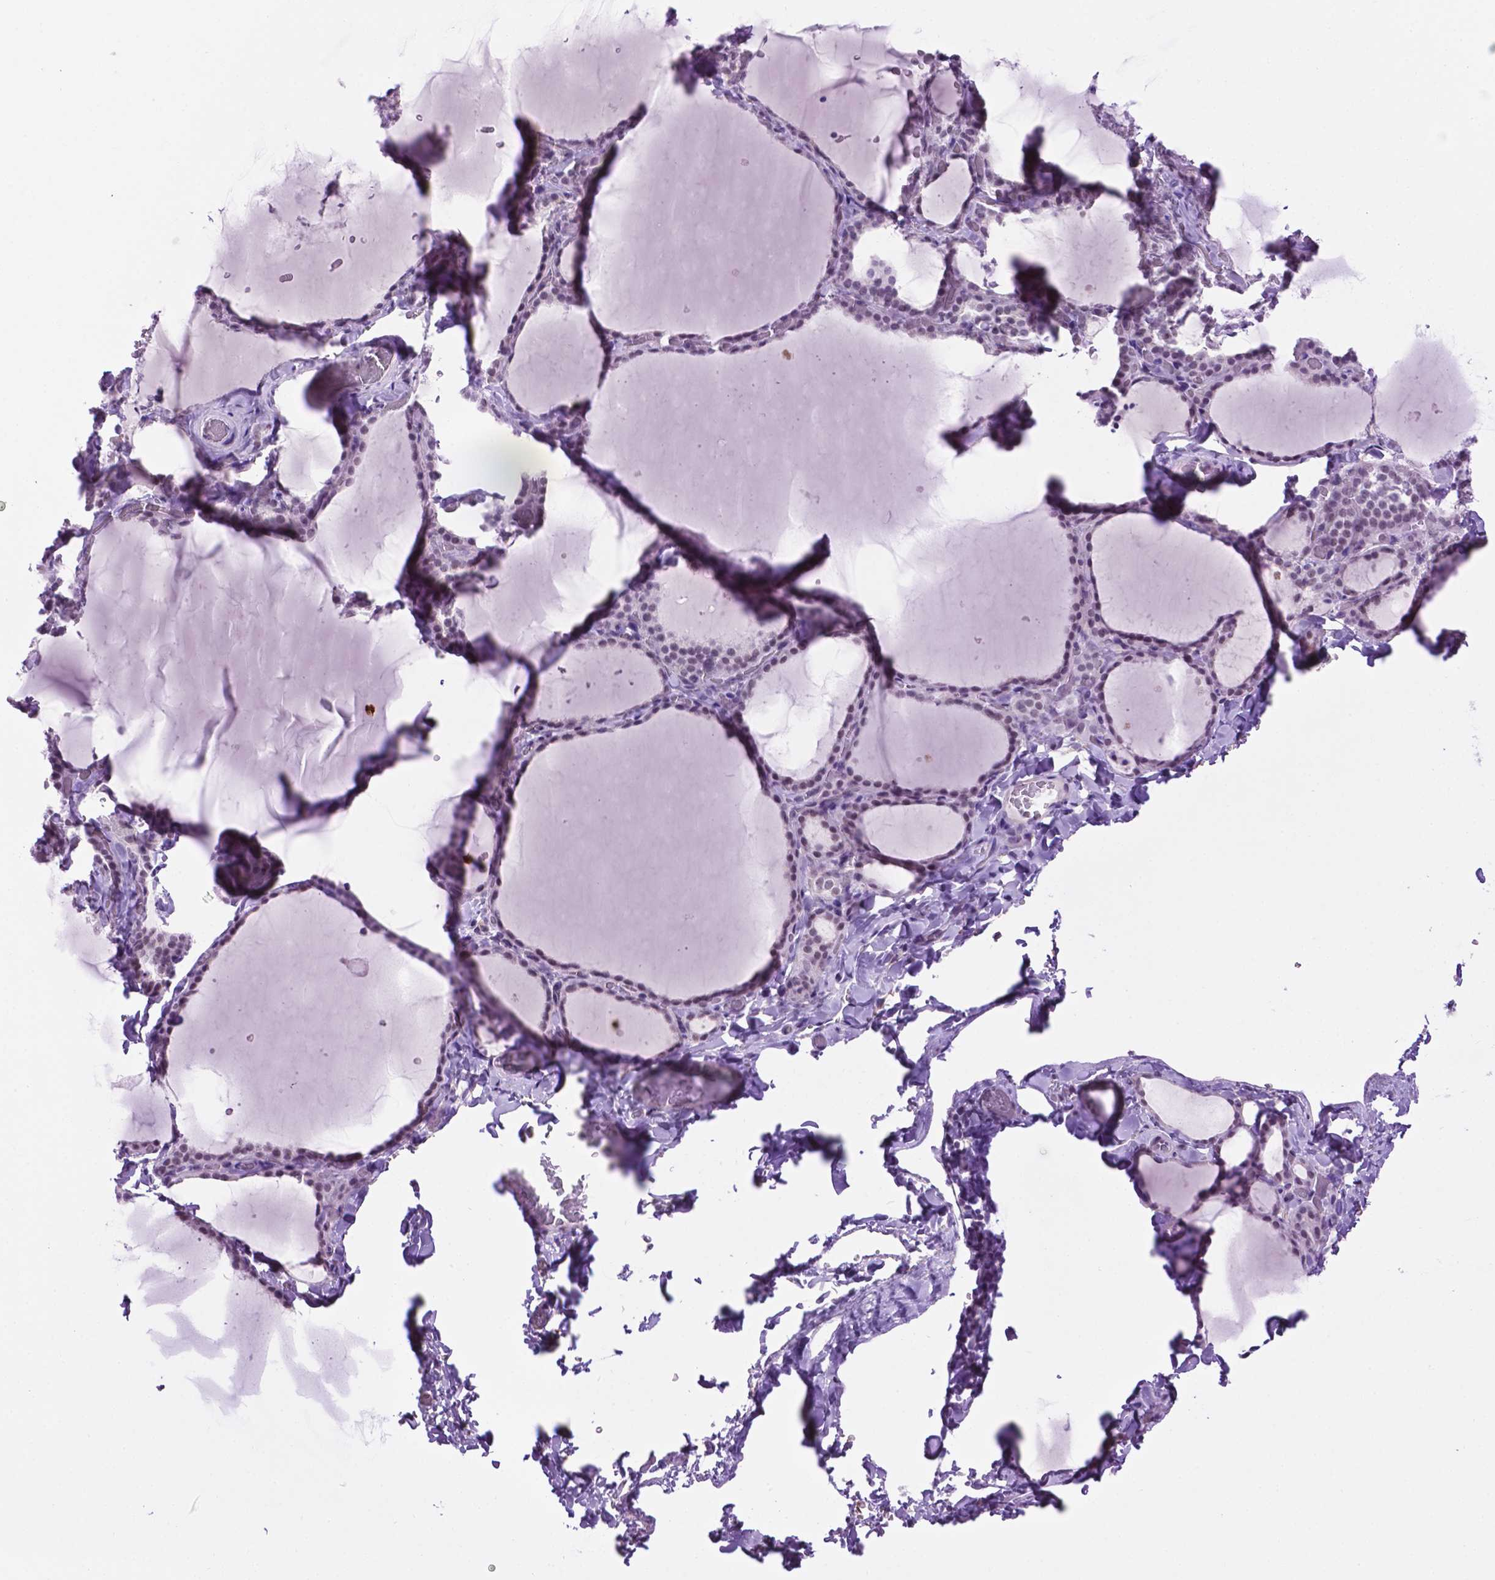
{"staining": {"intensity": "negative", "quantity": "none", "location": "none"}, "tissue": "thyroid gland", "cell_type": "Glandular cells", "image_type": "normal", "snomed": [{"axis": "morphology", "description": "Normal tissue, NOS"}, {"axis": "topography", "description": "Thyroid gland"}], "caption": "A high-resolution micrograph shows IHC staining of unremarkable thyroid gland, which displays no significant positivity in glandular cells. (DAB immunohistochemistry visualized using brightfield microscopy, high magnification).", "gene": "TACSTD2", "patient": {"sex": "female", "age": 22}}